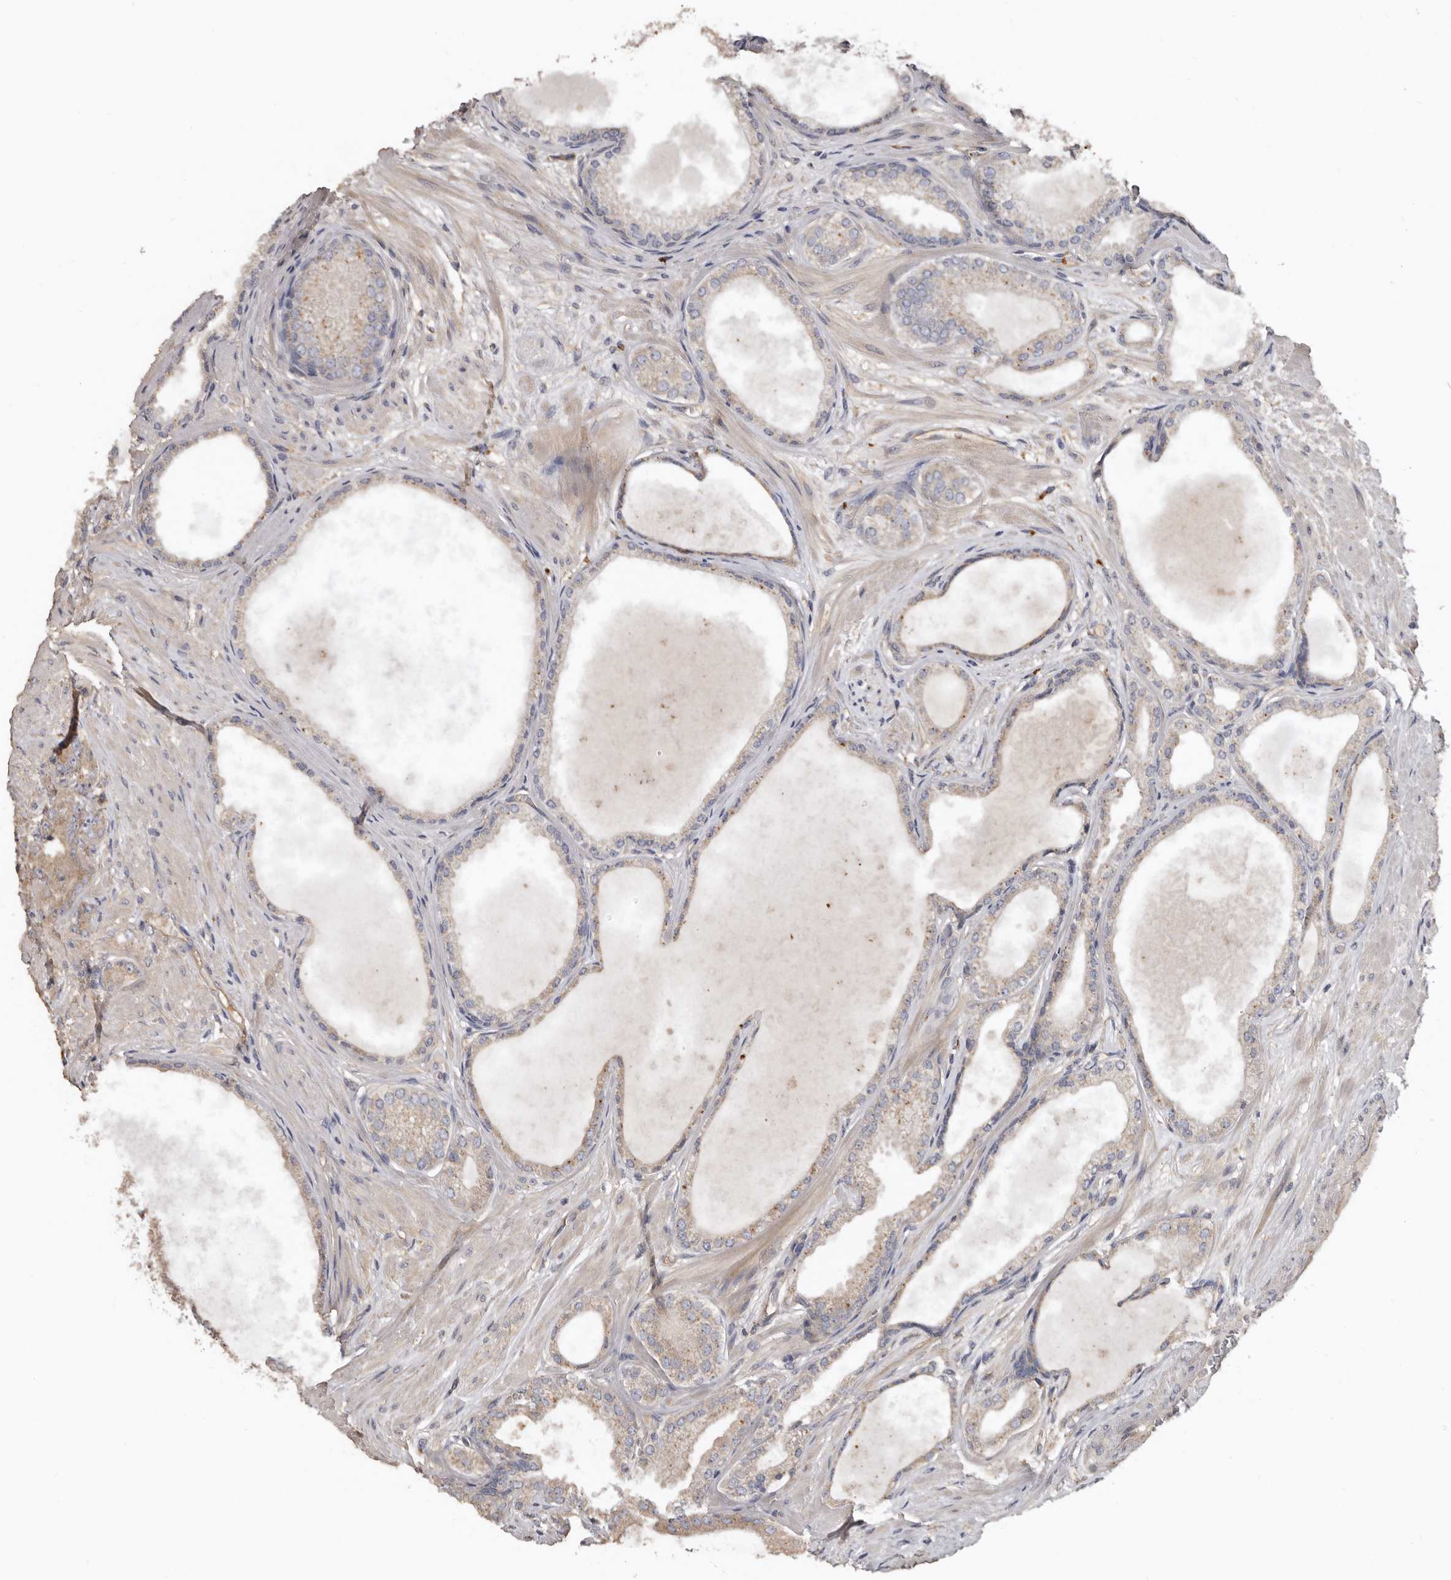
{"staining": {"intensity": "weak", "quantity": "<25%", "location": "cytoplasmic/membranous"}, "tissue": "prostate cancer", "cell_type": "Tumor cells", "image_type": "cancer", "snomed": [{"axis": "morphology", "description": "Adenocarcinoma, Low grade"}, {"axis": "topography", "description": "Prostate"}], "caption": "Histopathology image shows no significant protein expression in tumor cells of low-grade adenocarcinoma (prostate).", "gene": "FLCN", "patient": {"sex": "male", "age": 63}}